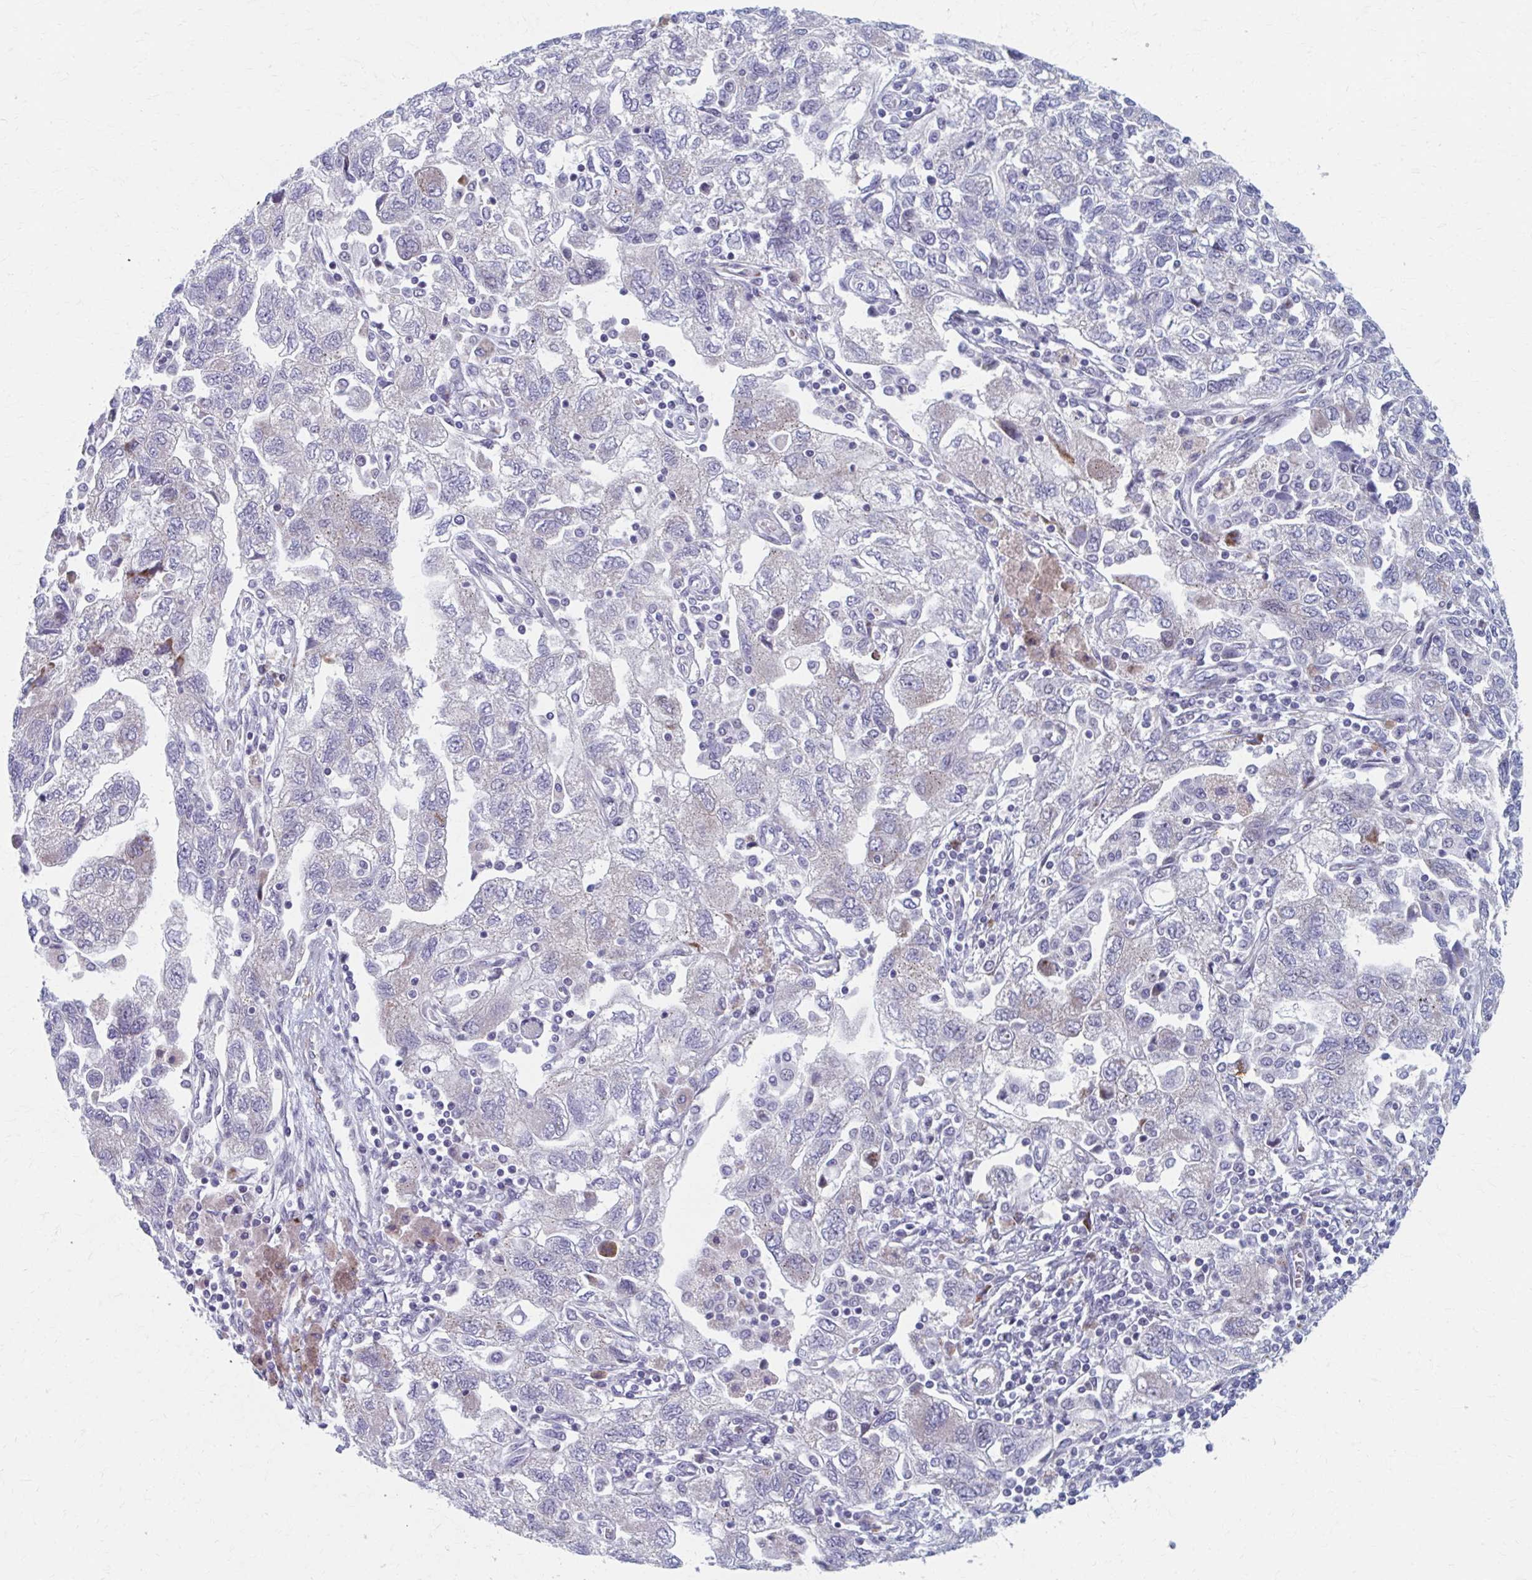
{"staining": {"intensity": "negative", "quantity": "none", "location": "none"}, "tissue": "ovarian cancer", "cell_type": "Tumor cells", "image_type": "cancer", "snomed": [{"axis": "morphology", "description": "Carcinoma, NOS"}, {"axis": "morphology", "description": "Cystadenocarcinoma, serous, NOS"}, {"axis": "topography", "description": "Ovary"}], "caption": "The photomicrograph demonstrates no significant positivity in tumor cells of carcinoma (ovarian). Brightfield microscopy of IHC stained with DAB (brown) and hematoxylin (blue), captured at high magnification.", "gene": "OLFM2", "patient": {"sex": "female", "age": 69}}